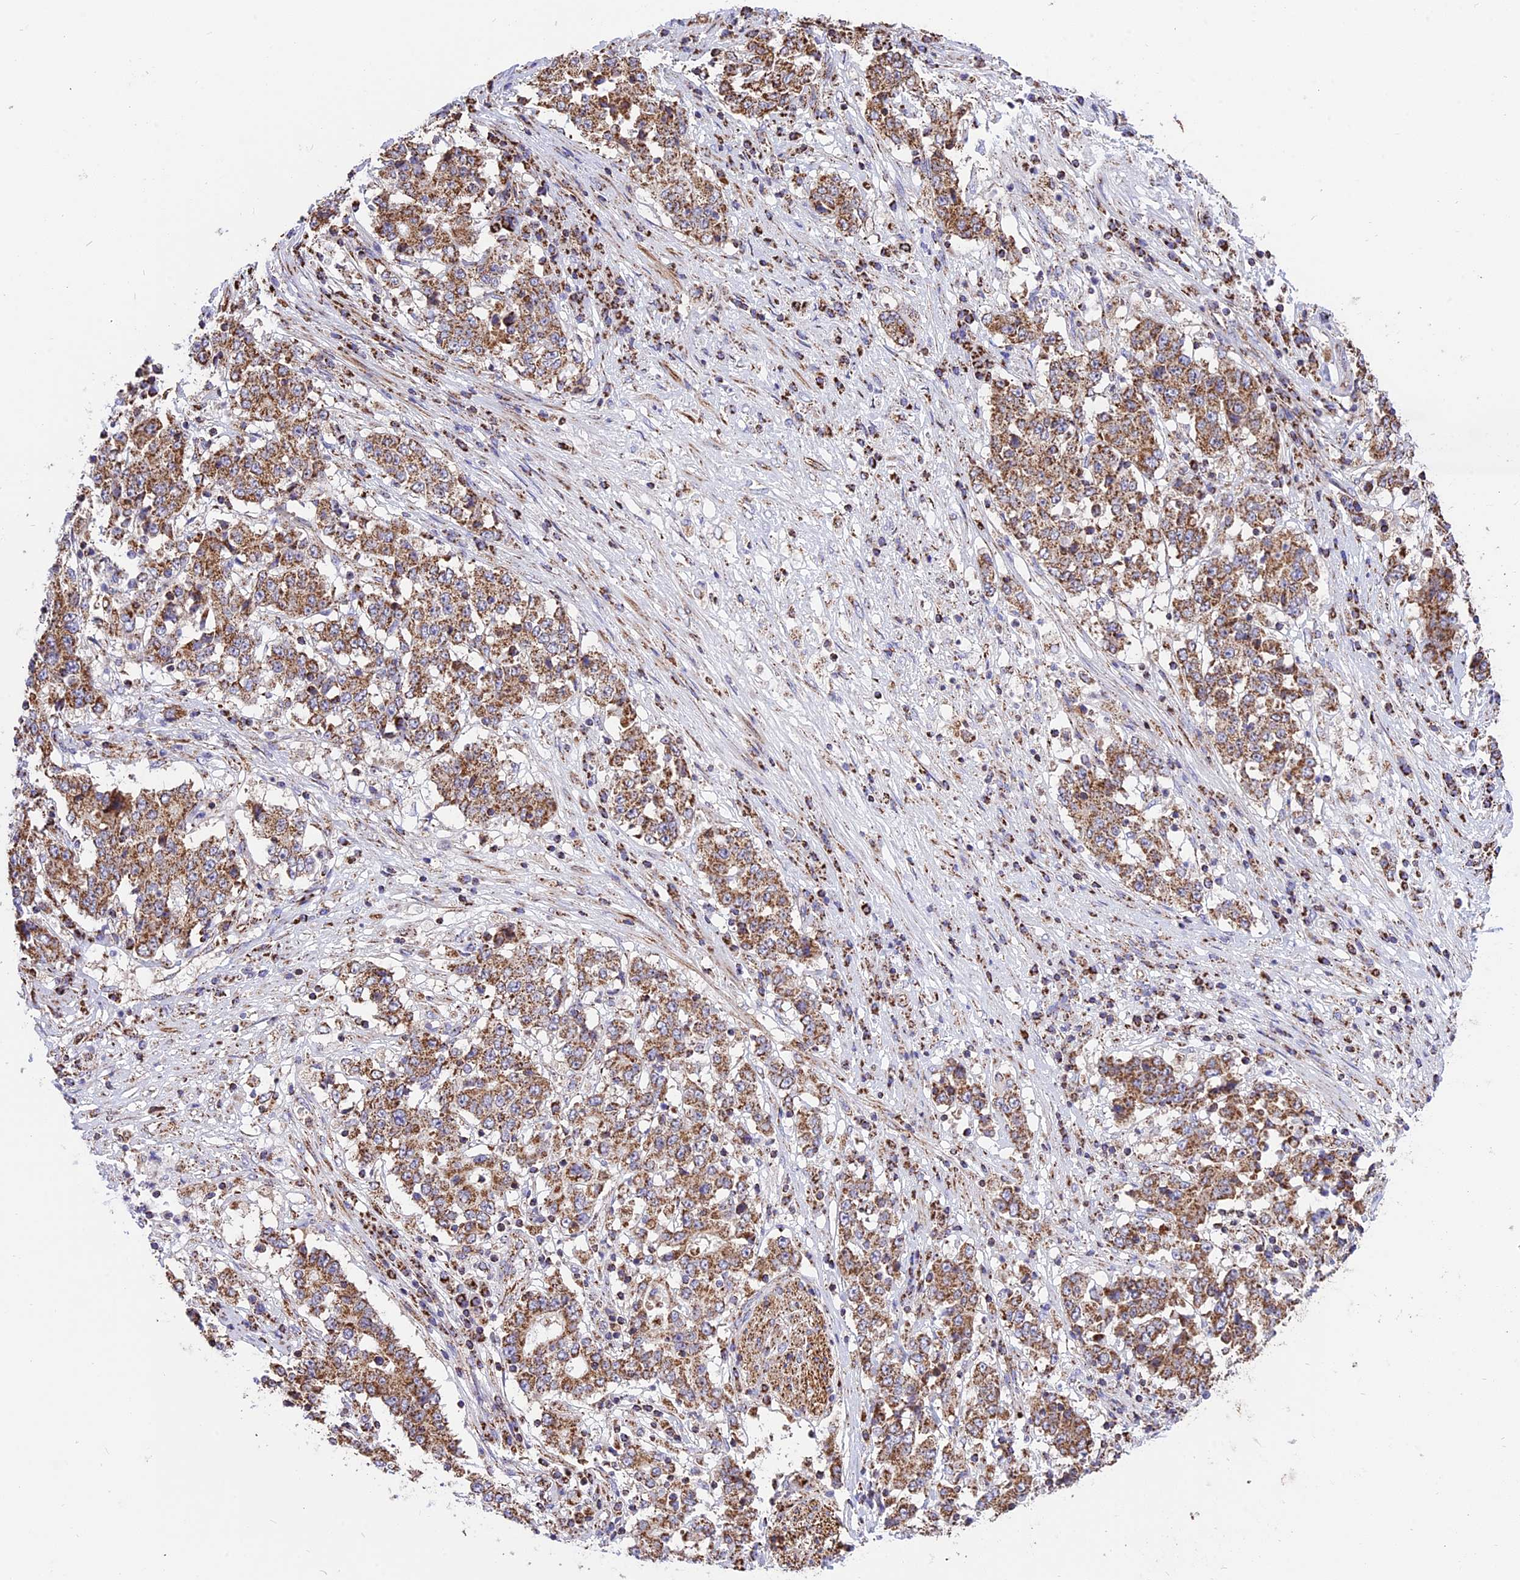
{"staining": {"intensity": "moderate", "quantity": ">75%", "location": "cytoplasmic/membranous"}, "tissue": "stomach cancer", "cell_type": "Tumor cells", "image_type": "cancer", "snomed": [{"axis": "morphology", "description": "Adenocarcinoma, NOS"}, {"axis": "topography", "description": "Stomach"}], "caption": "Protein staining of adenocarcinoma (stomach) tissue exhibits moderate cytoplasmic/membranous staining in about >75% of tumor cells. Using DAB (3,3'-diaminobenzidine) (brown) and hematoxylin (blue) stains, captured at high magnification using brightfield microscopy.", "gene": "TTC4", "patient": {"sex": "male", "age": 59}}